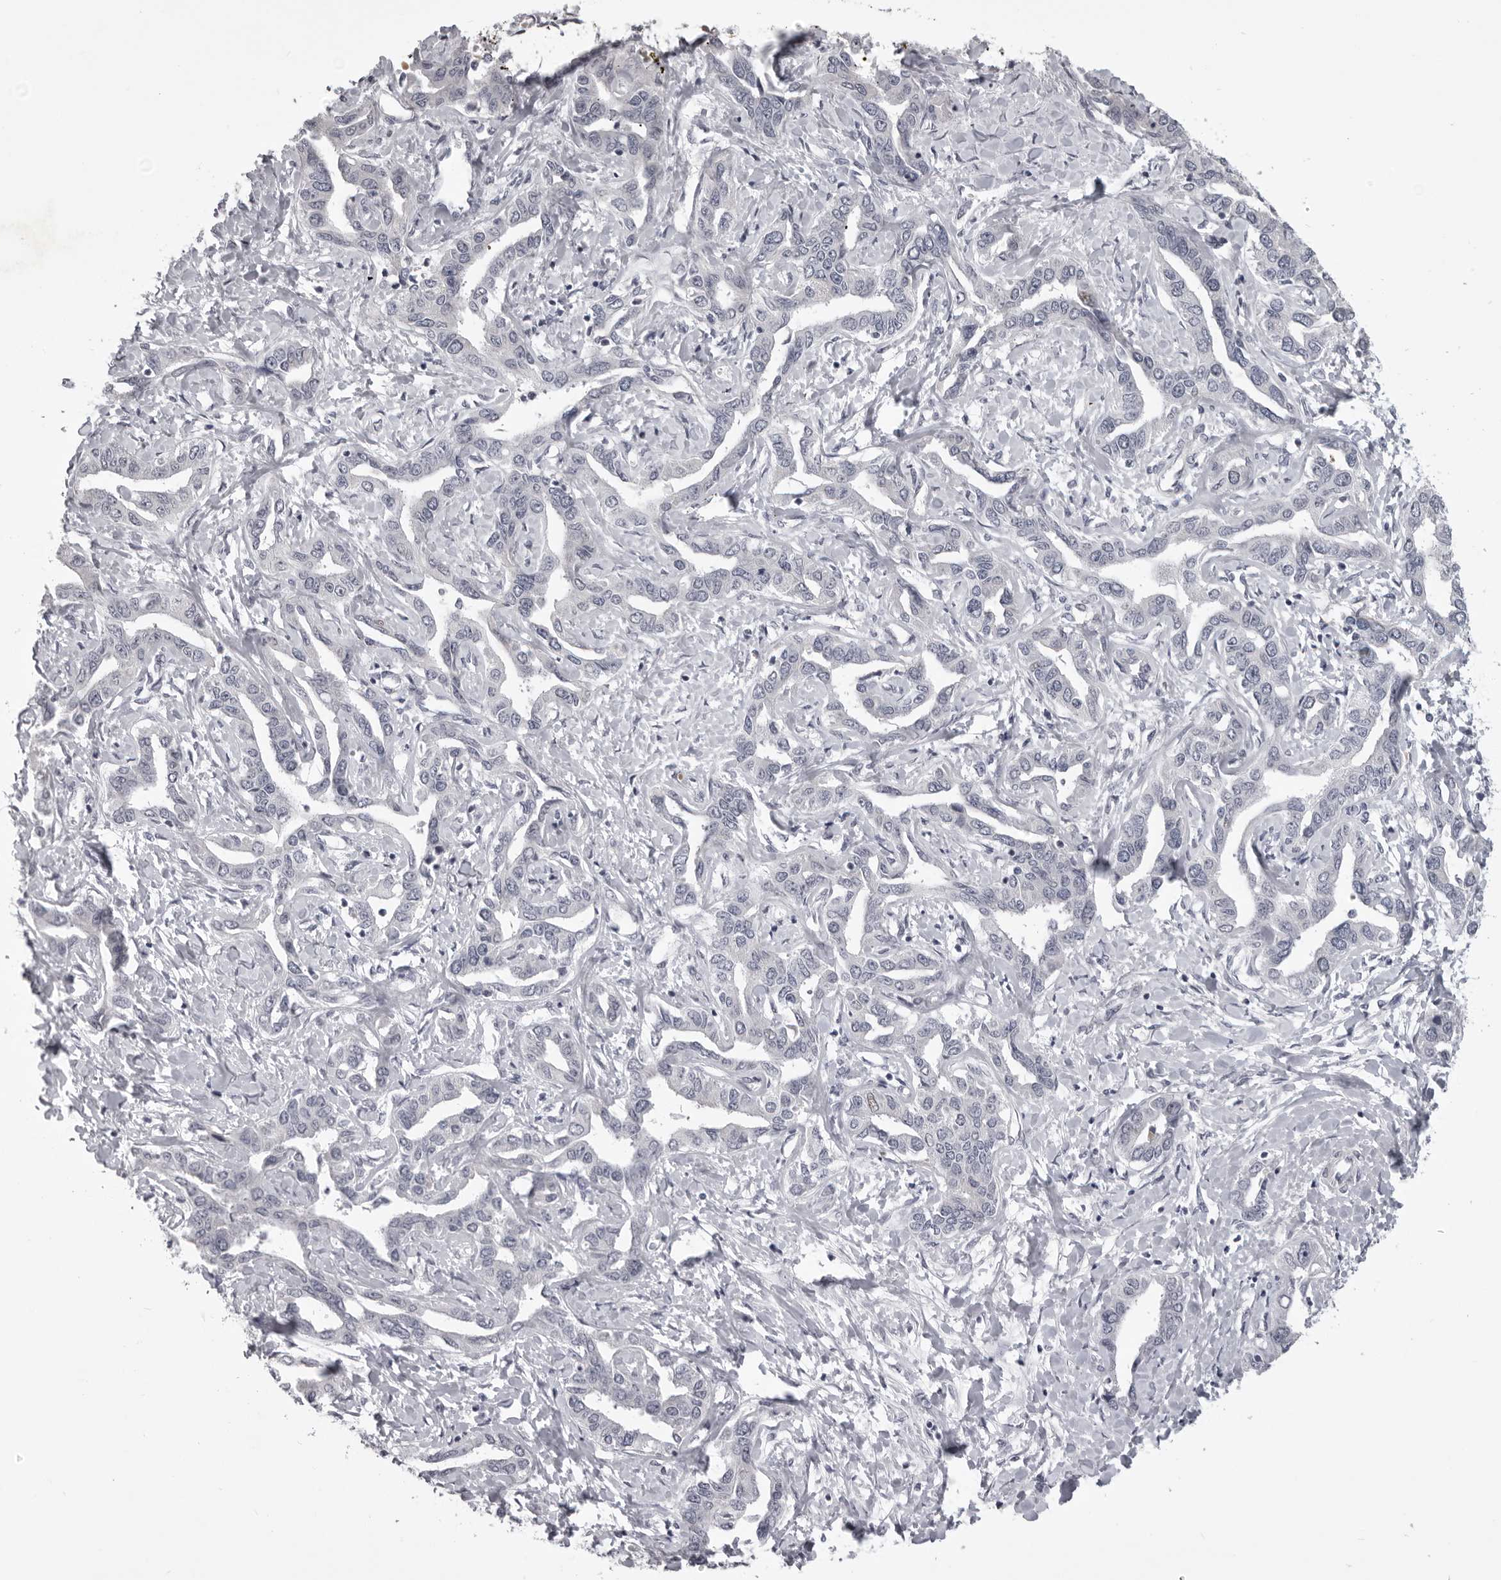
{"staining": {"intensity": "negative", "quantity": "none", "location": "none"}, "tissue": "liver cancer", "cell_type": "Tumor cells", "image_type": "cancer", "snomed": [{"axis": "morphology", "description": "Cholangiocarcinoma"}, {"axis": "topography", "description": "Liver"}], "caption": "Liver cancer (cholangiocarcinoma) was stained to show a protein in brown. There is no significant staining in tumor cells.", "gene": "EPHA10", "patient": {"sex": "male", "age": 59}}